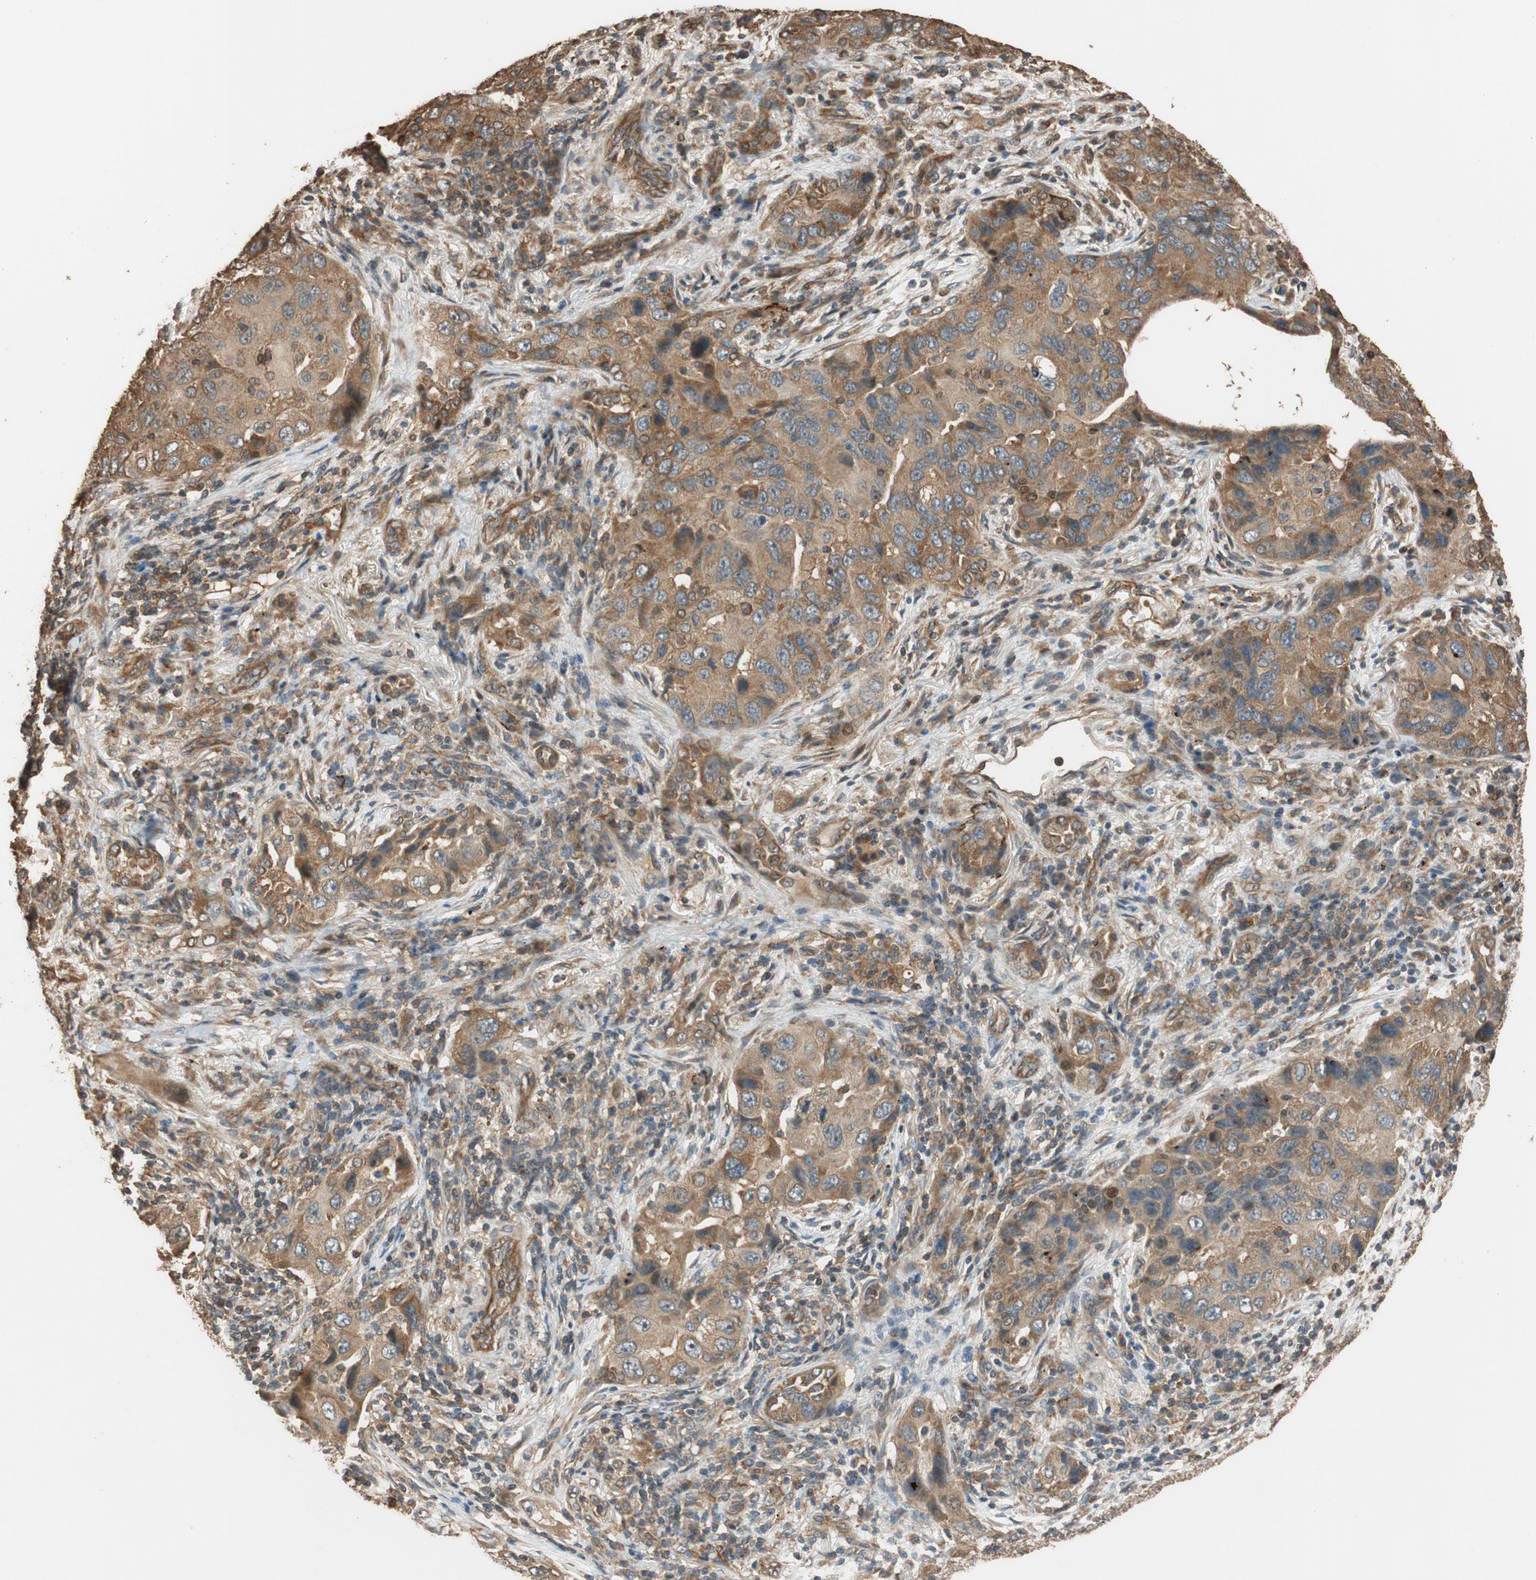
{"staining": {"intensity": "moderate", "quantity": ">75%", "location": "cytoplasmic/membranous"}, "tissue": "lung cancer", "cell_type": "Tumor cells", "image_type": "cancer", "snomed": [{"axis": "morphology", "description": "Adenocarcinoma, NOS"}, {"axis": "topography", "description": "Lung"}], "caption": "Immunohistochemical staining of adenocarcinoma (lung) displays moderate cytoplasmic/membranous protein expression in about >75% of tumor cells.", "gene": "MST1R", "patient": {"sex": "female", "age": 65}}